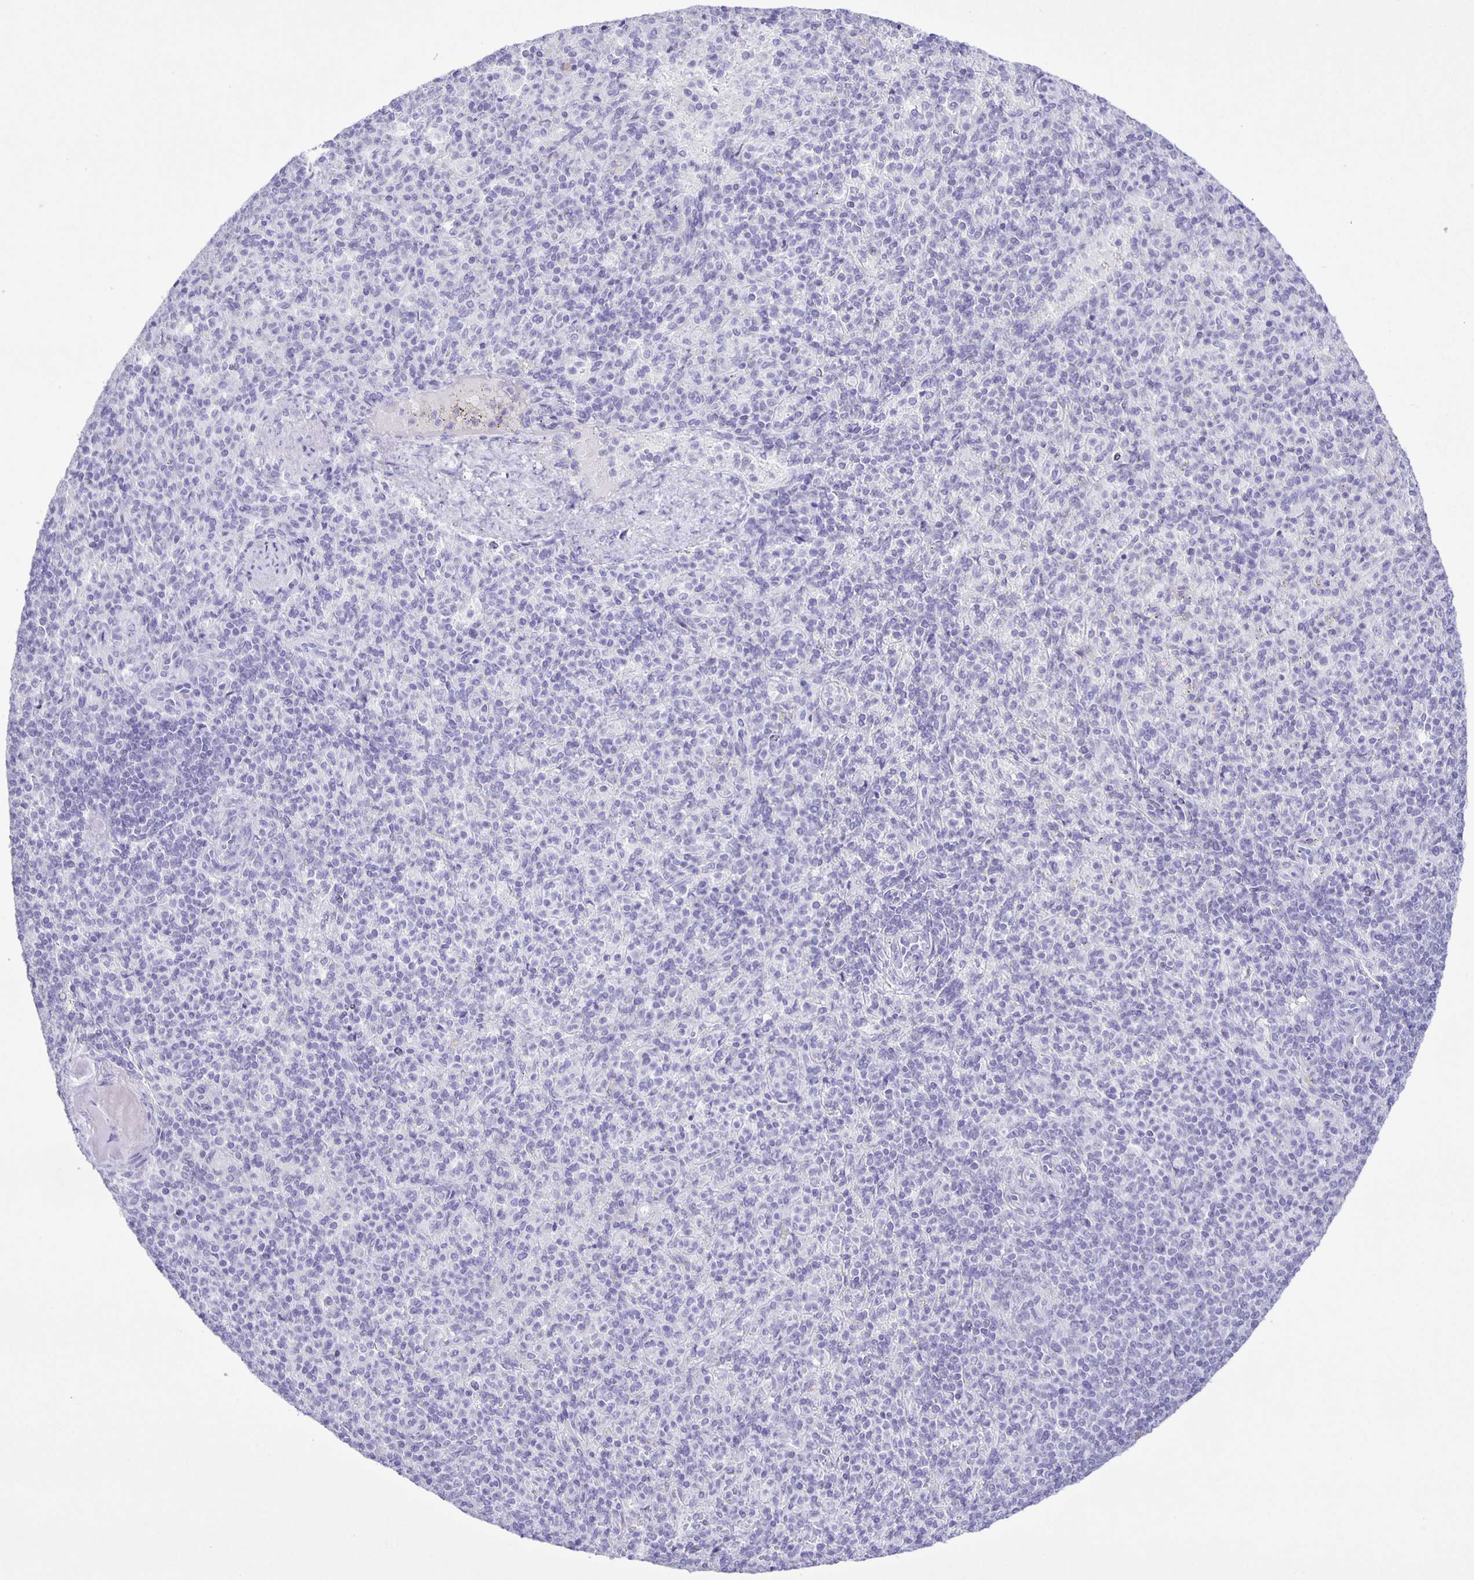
{"staining": {"intensity": "negative", "quantity": "none", "location": "none"}, "tissue": "spleen", "cell_type": "Cells in red pulp", "image_type": "normal", "snomed": [{"axis": "morphology", "description": "Normal tissue, NOS"}, {"axis": "topography", "description": "Spleen"}], "caption": "Immunohistochemistry of normal spleen shows no expression in cells in red pulp. Brightfield microscopy of immunohistochemistry (IHC) stained with DAB (3,3'-diaminobenzidine) (brown) and hematoxylin (blue), captured at high magnification.", "gene": "EZHIP", "patient": {"sex": "female", "age": 74}}